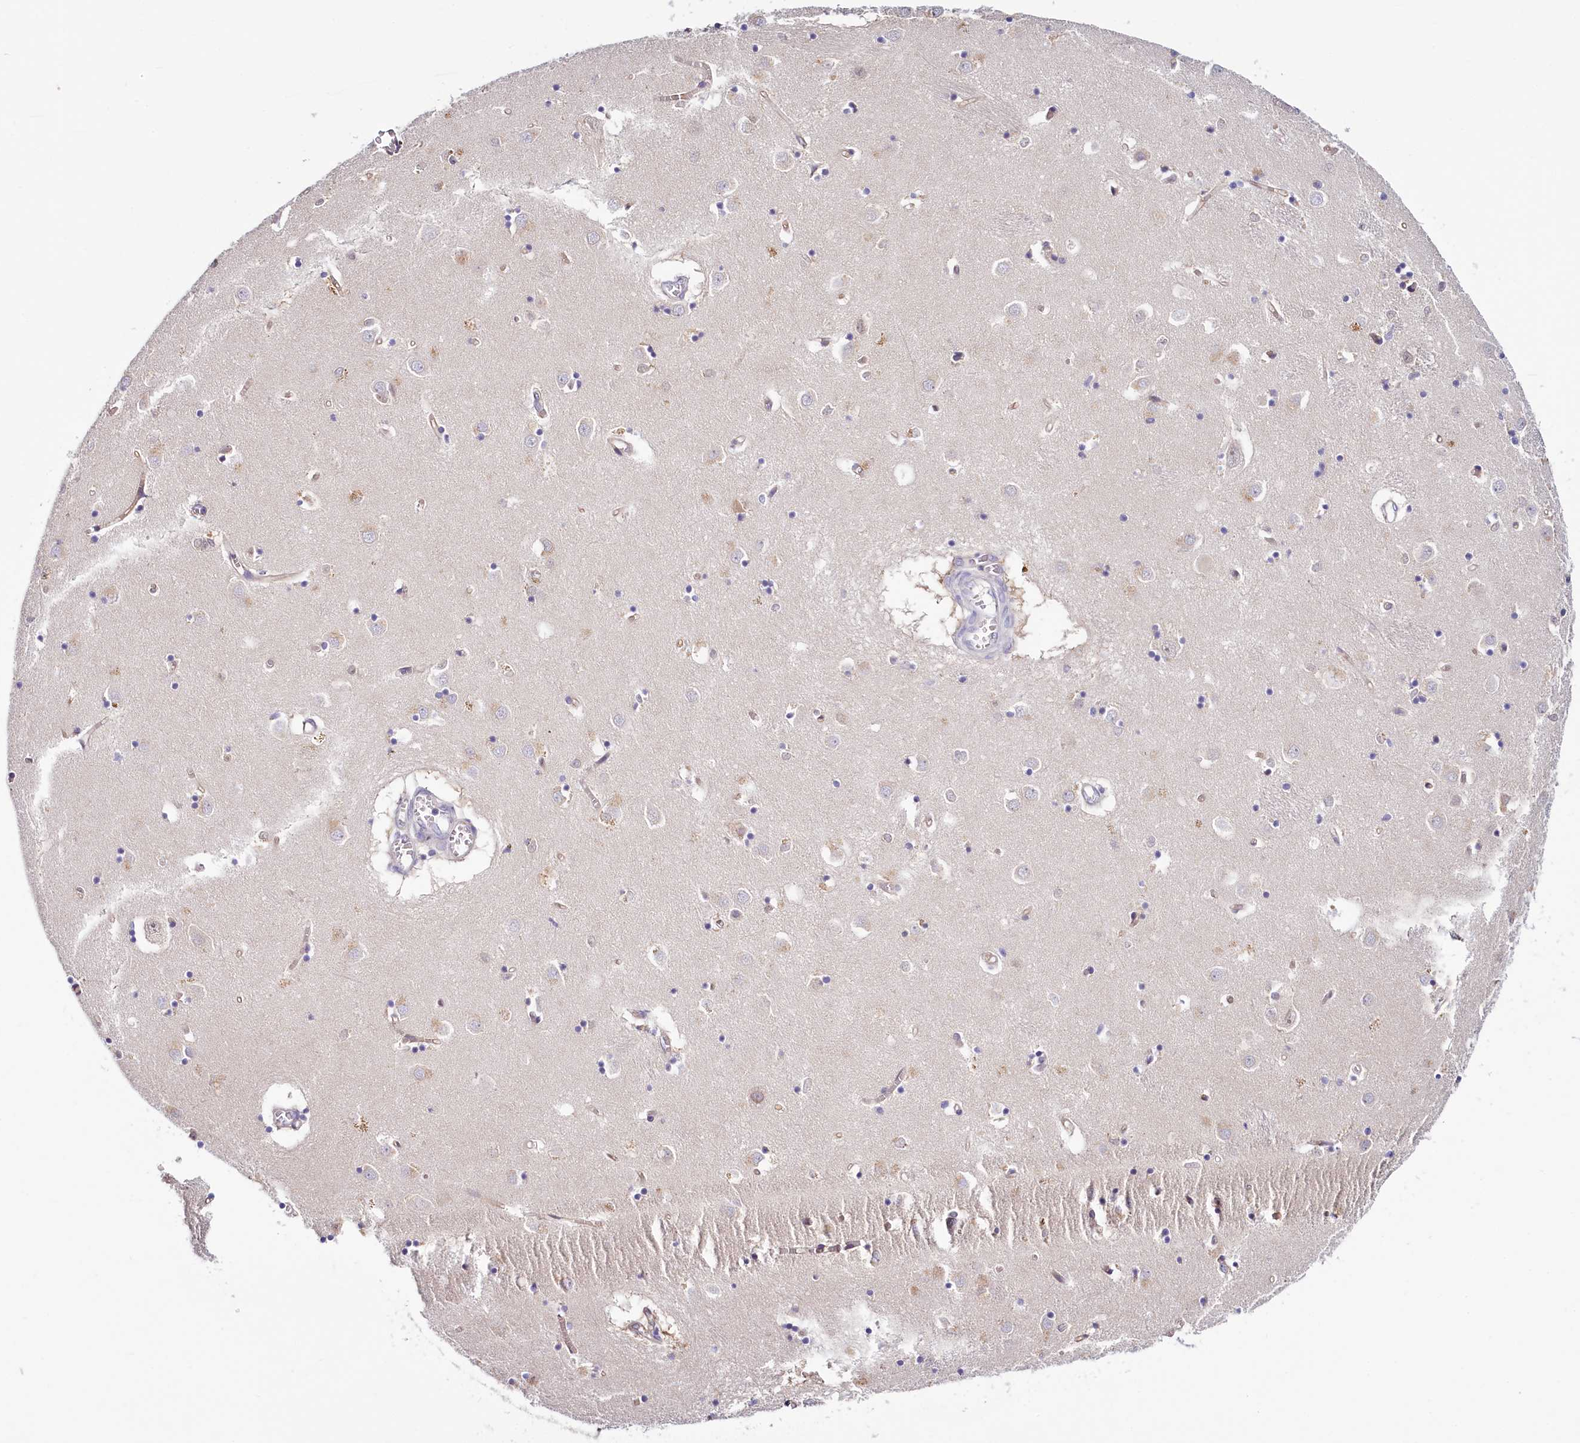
{"staining": {"intensity": "weak", "quantity": "25%-75%", "location": "cytoplasmic/membranous"}, "tissue": "caudate", "cell_type": "Glial cells", "image_type": "normal", "snomed": [{"axis": "morphology", "description": "Normal tissue, NOS"}, {"axis": "topography", "description": "Lateral ventricle wall"}], "caption": "An immunohistochemistry micrograph of unremarkable tissue is shown. Protein staining in brown labels weak cytoplasmic/membranous positivity in caudate within glial cells. Nuclei are stained in blue.", "gene": "PDE6D", "patient": {"sex": "male", "age": 70}}